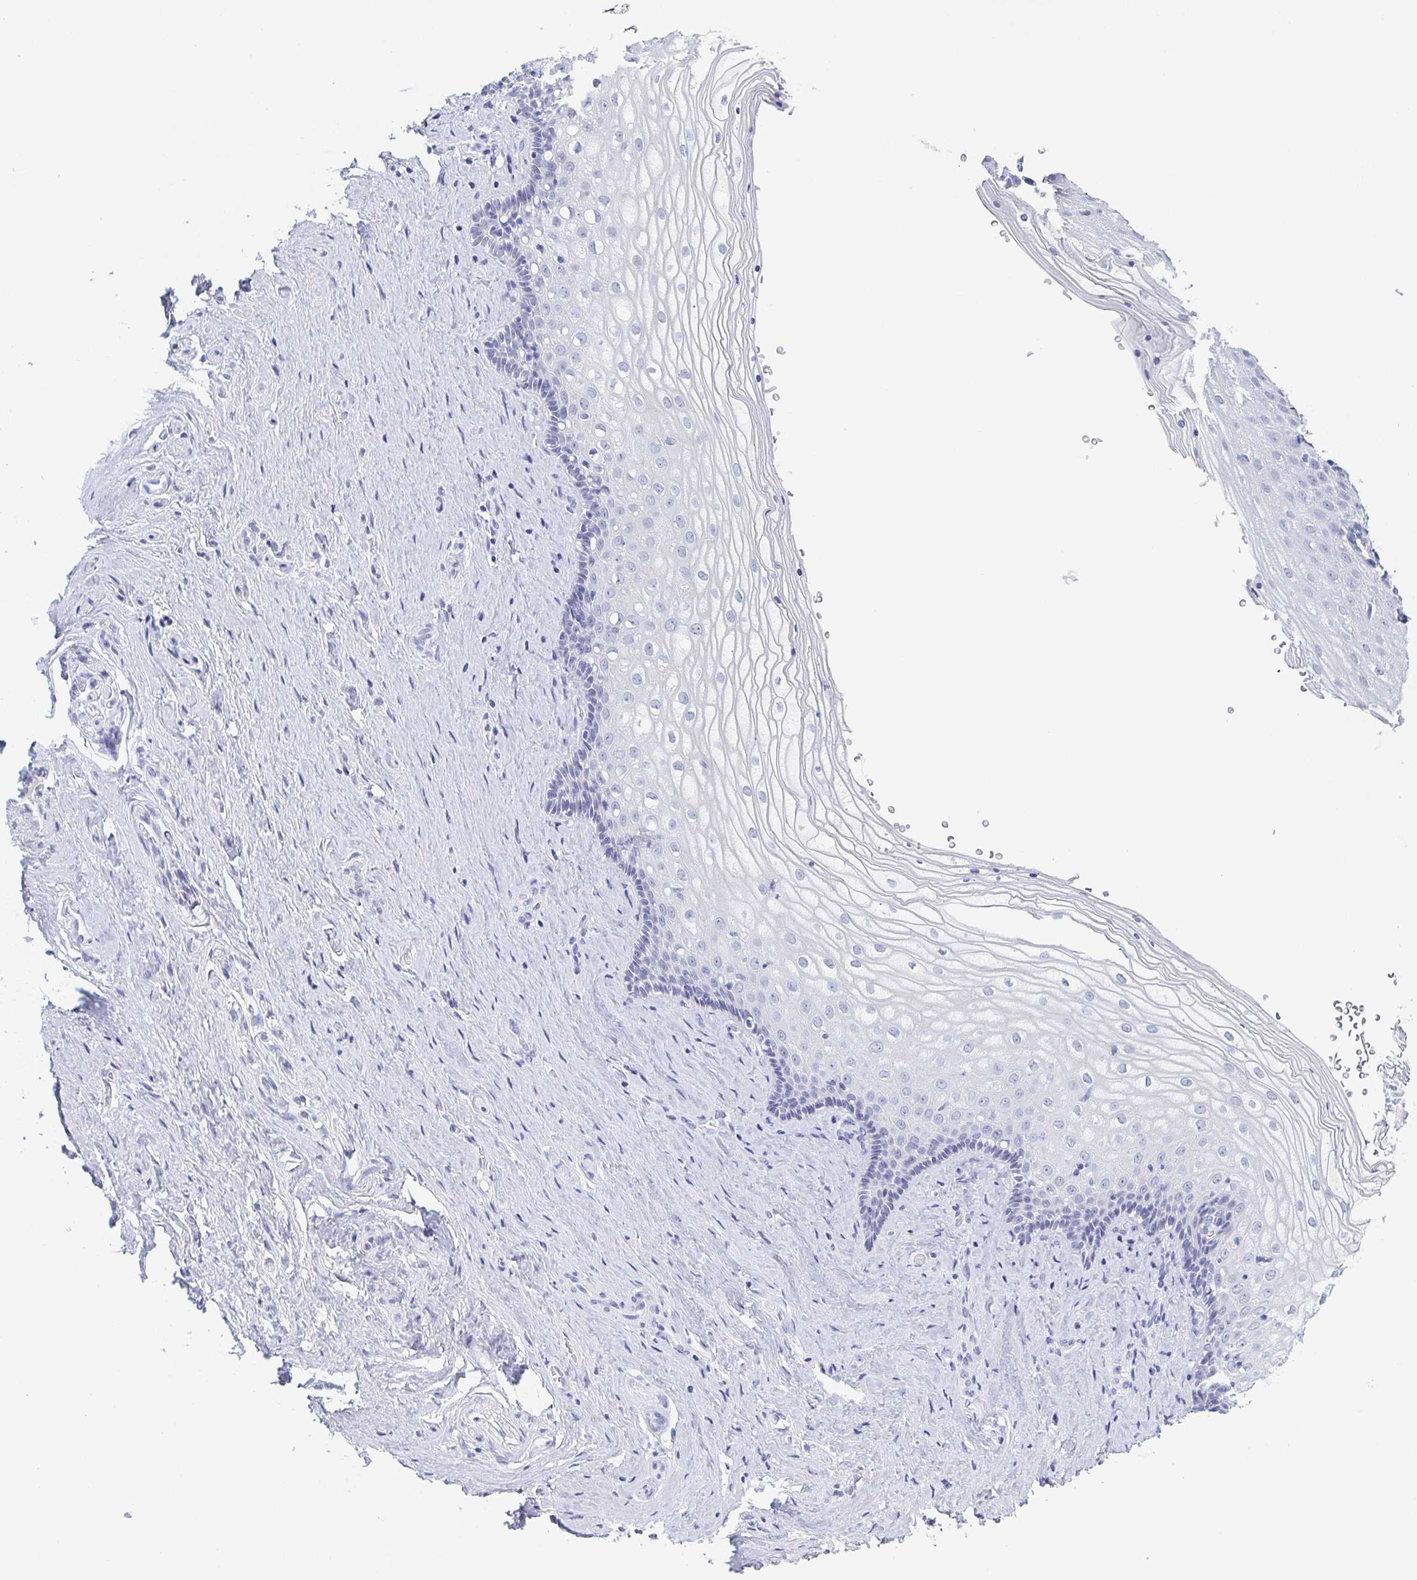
{"staining": {"intensity": "negative", "quantity": "none", "location": "none"}, "tissue": "vagina", "cell_type": "Squamous epithelial cells", "image_type": "normal", "snomed": [{"axis": "morphology", "description": "Normal tissue, NOS"}, {"axis": "topography", "description": "Vagina"}], "caption": "Immunohistochemical staining of normal human vagina demonstrates no significant staining in squamous epithelial cells. (Immunohistochemistry (ihc), brightfield microscopy, high magnification).", "gene": "REG4", "patient": {"sex": "female", "age": 42}}